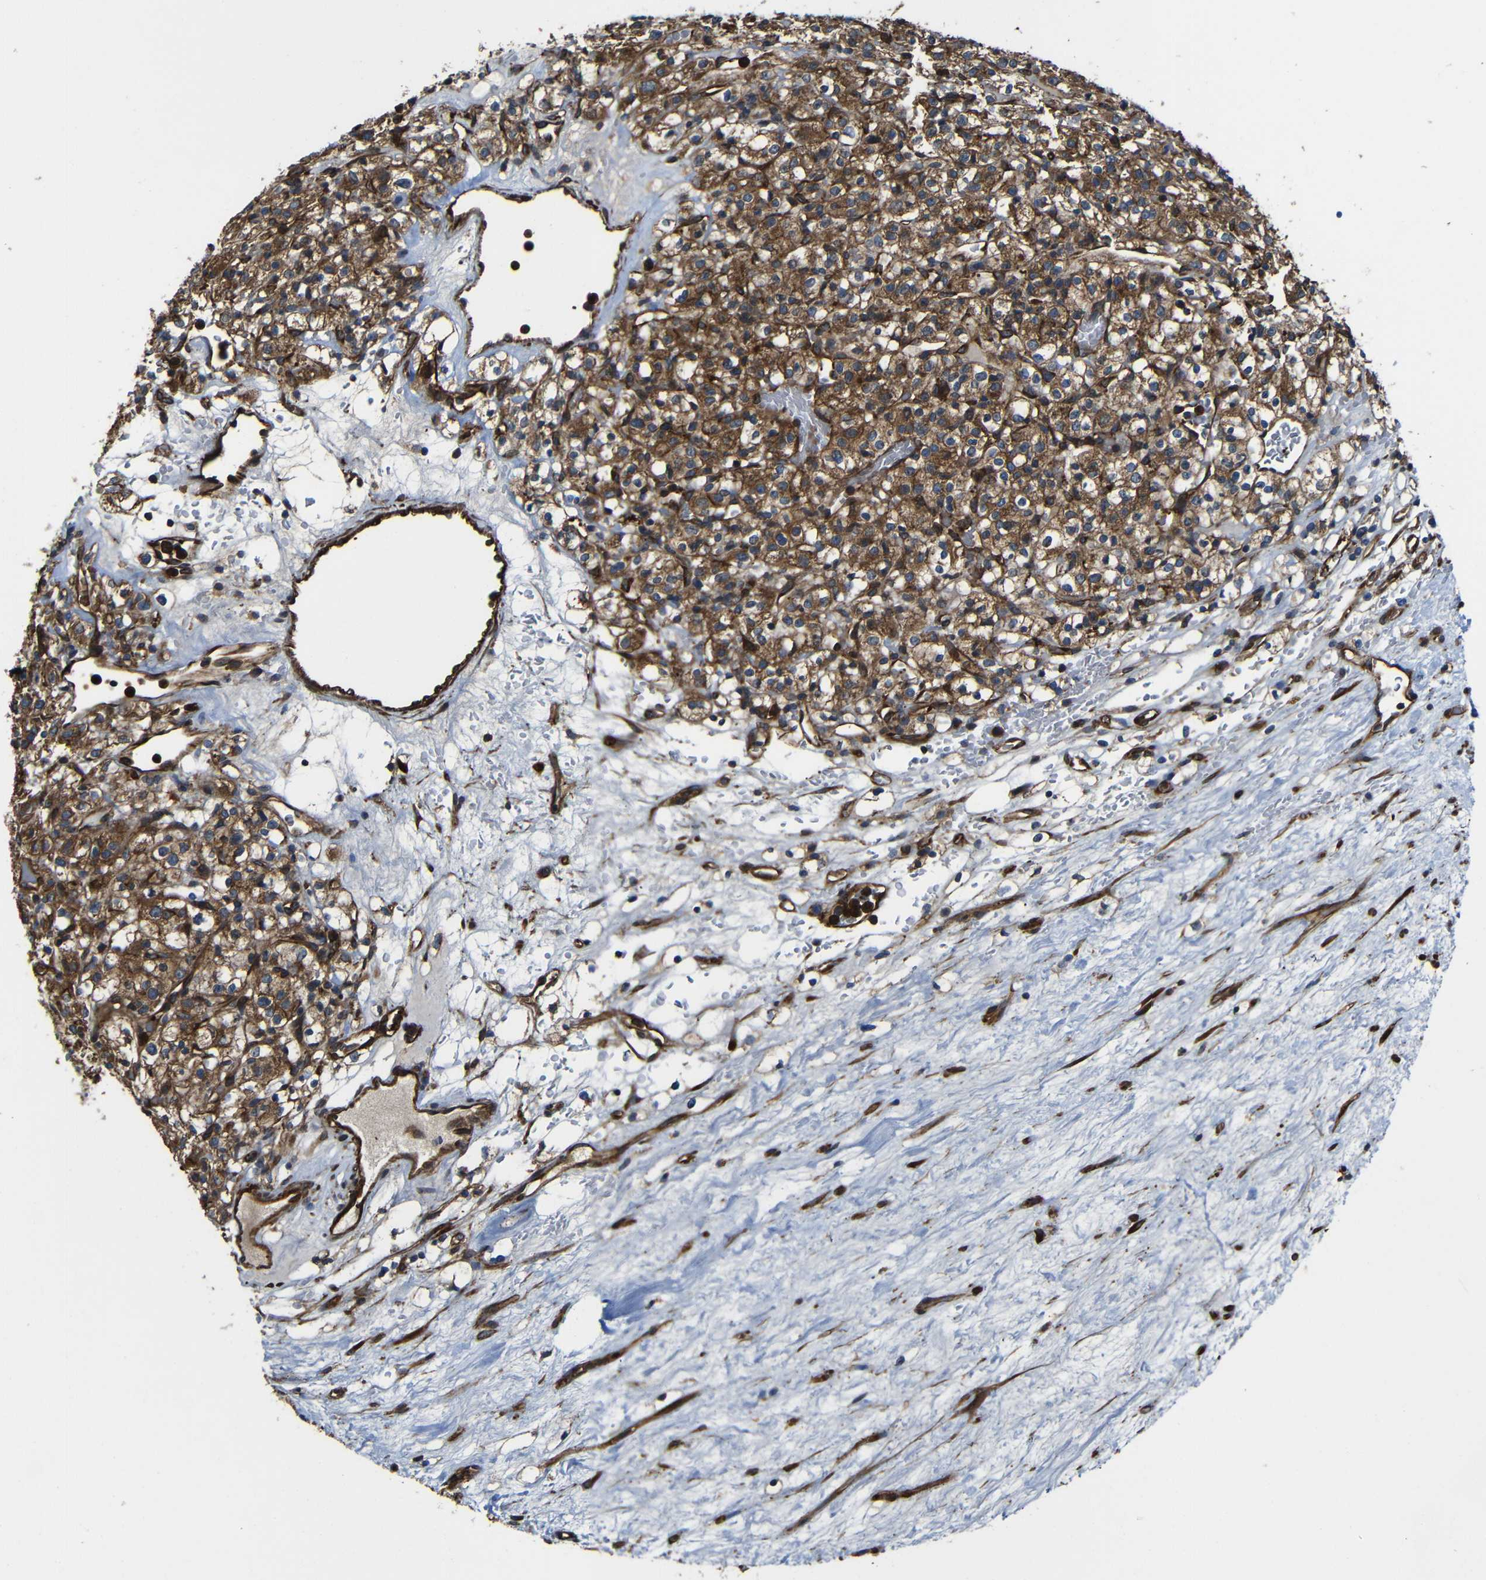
{"staining": {"intensity": "strong", "quantity": ">75%", "location": "cytoplasmic/membranous"}, "tissue": "renal cancer", "cell_type": "Tumor cells", "image_type": "cancer", "snomed": [{"axis": "morphology", "description": "Normal tissue, NOS"}, {"axis": "morphology", "description": "Adenocarcinoma, NOS"}, {"axis": "topography", "description": "Kidney"}], "caption": "Immunohistochemical staining of renal cancer (adenocarcinoma) shows high levels of strong cytoplasmic/membranous protein expression in approximately >75% of tumor cells. Nuclei are stained in blue.", "gene": "PTCH1", "patient": {"sex": "female", "age": 72}}